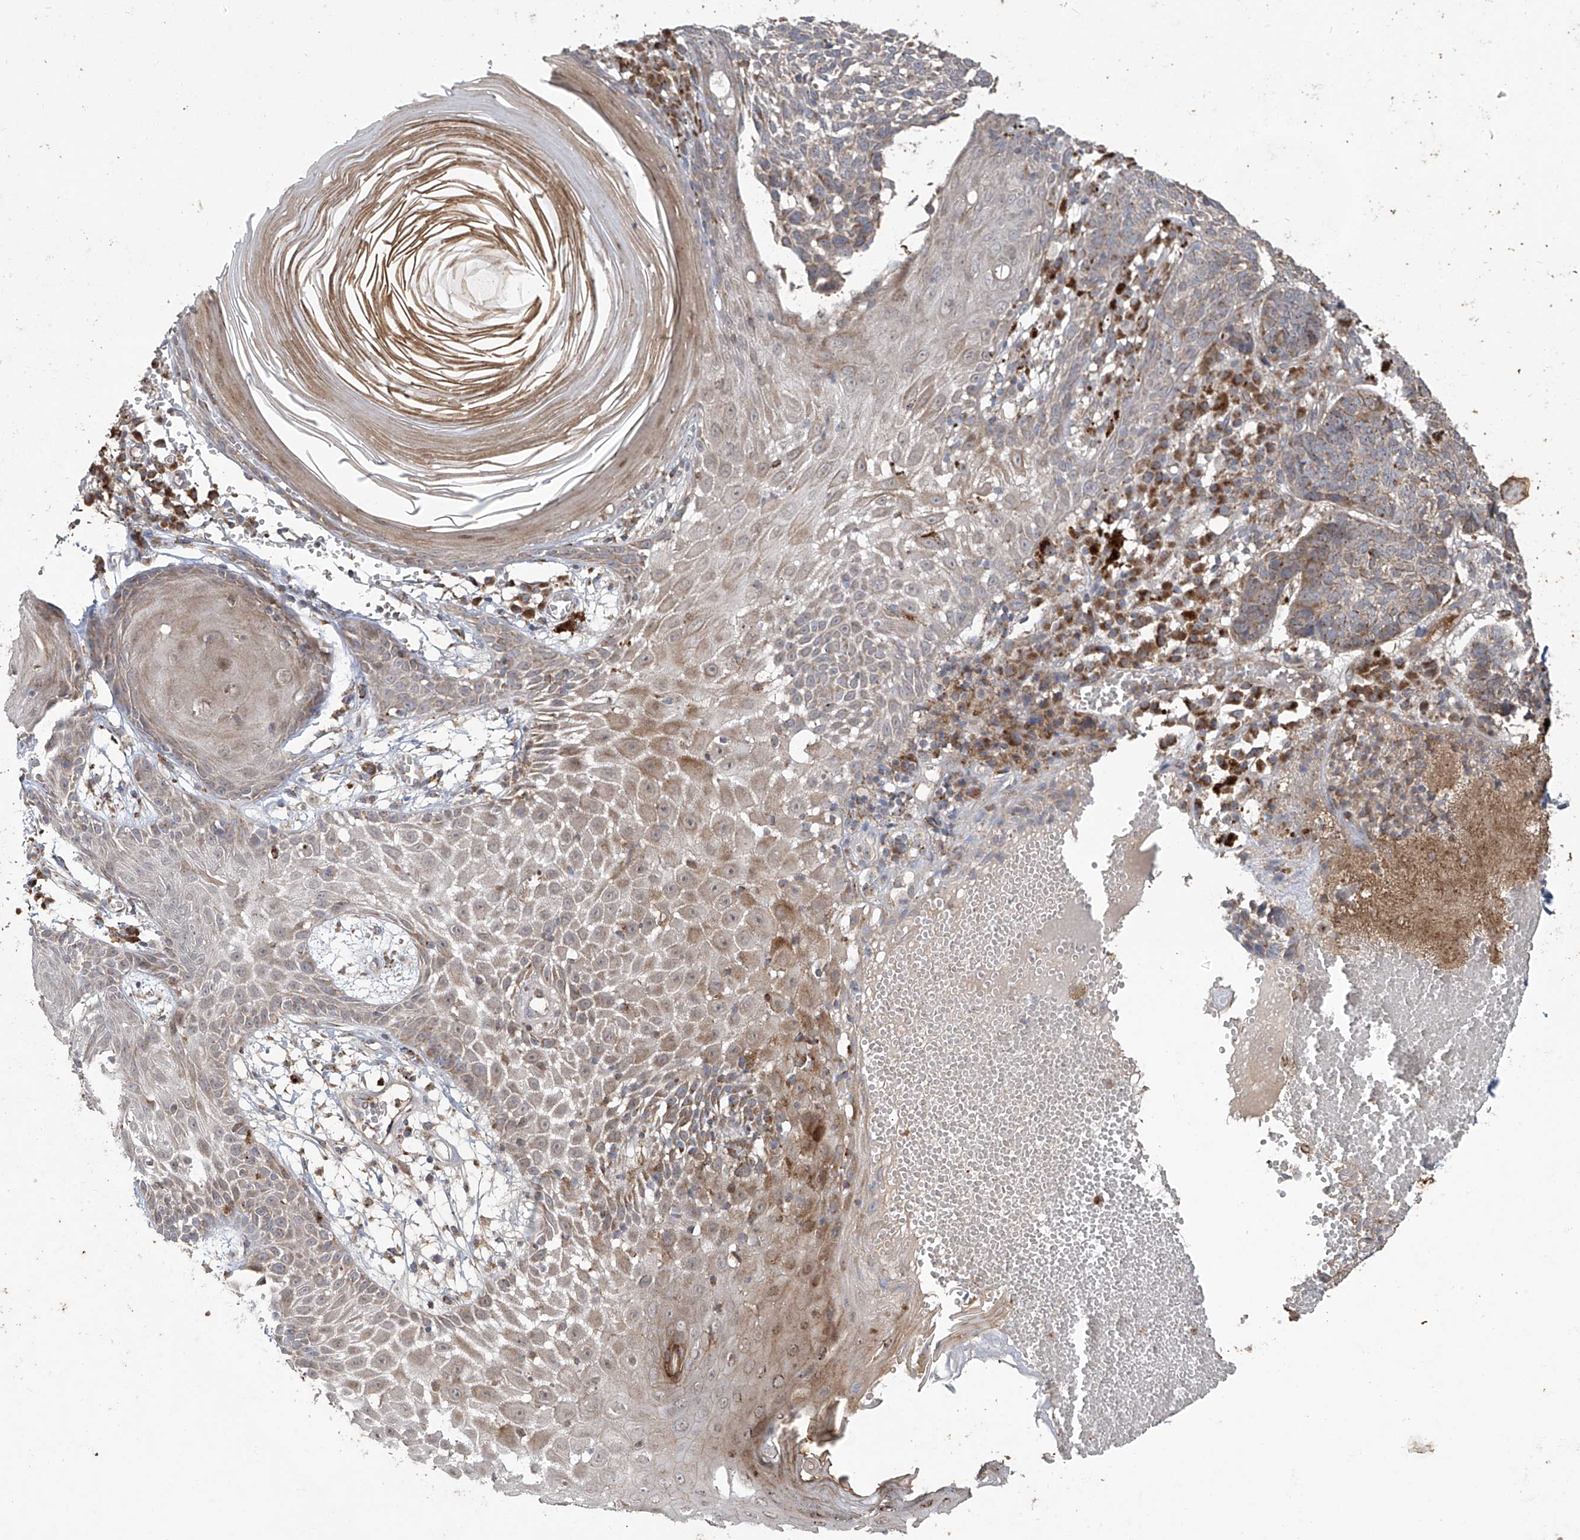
{"staining": {"intensity": "weak", "quantity": "25%-75%", "location": "cytoplasmic/membranous"}, "tissue": "skin cancer", "cell_type": "Tumor cells", "image_type": "cancer", "snomed": [{"axis": "morphology", "description": "Basal cell carcinoma"}, {"axis": "topography", "description": "Skin"}], "caption": "Protein staining of skin cancer tissue shows weak cytoplasmic/membranous expression in about 25%-75% of tumor cells.", "gene": "C2orf74", "patient": {"sex": "male", "age": 85}}